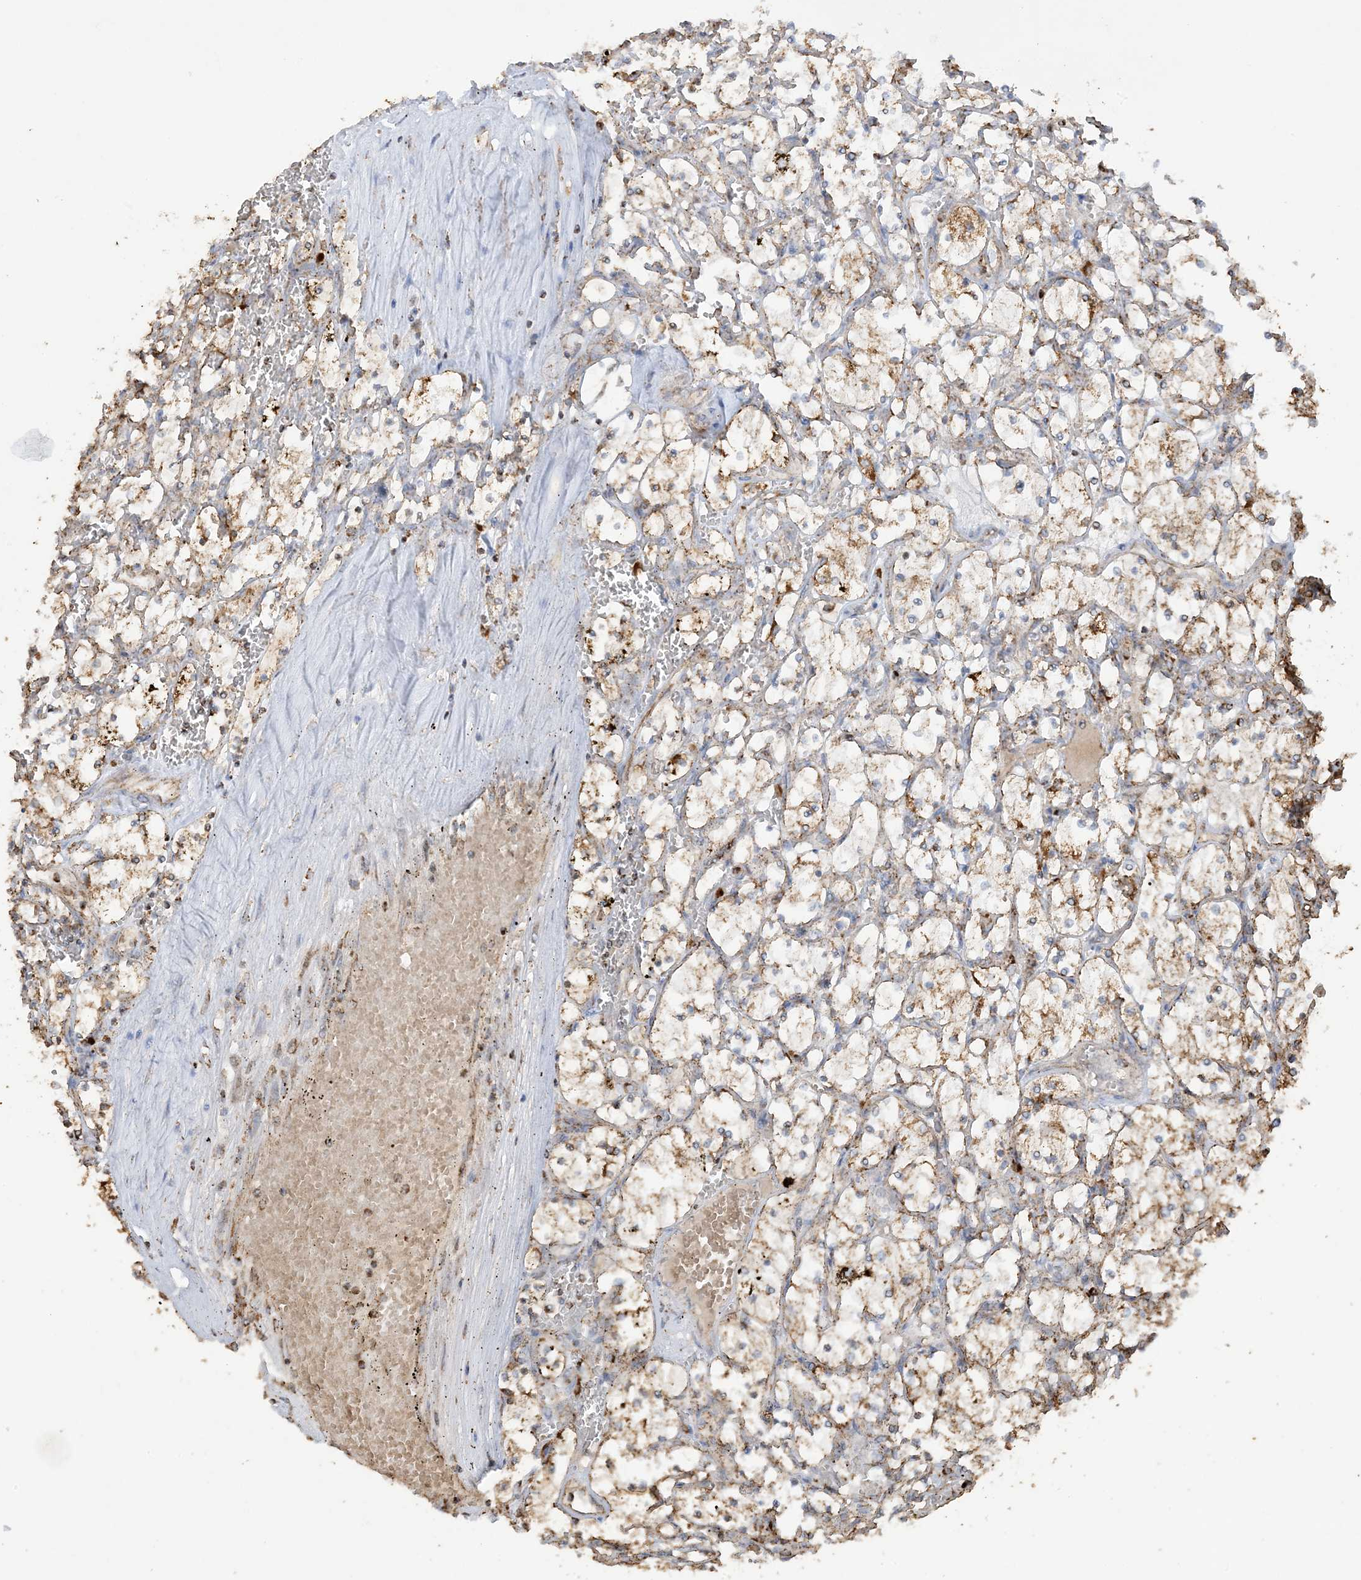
{"staining": {"intensity": "moderate", "quantity": ">75%", "location": "cytoplasmic/membranous"}, "tissue": "renal cancer", "cell_type": "Tumor cells", "image_type": "cancer", "snomed": [{"axis": "morphology", "description": "Adenocarcinoma, NOS"}, {"axis": "topography", "description": "Kidney"}], "caption": "Moderate cytoplasmic/membranous expression for a protein is present in about >75% of tumor cells of renal cancer (adenocarcinoma) using immunohistochemistry (IHC).", "gene": "AGA", "patient": {"sex": "female", "age": 69}}